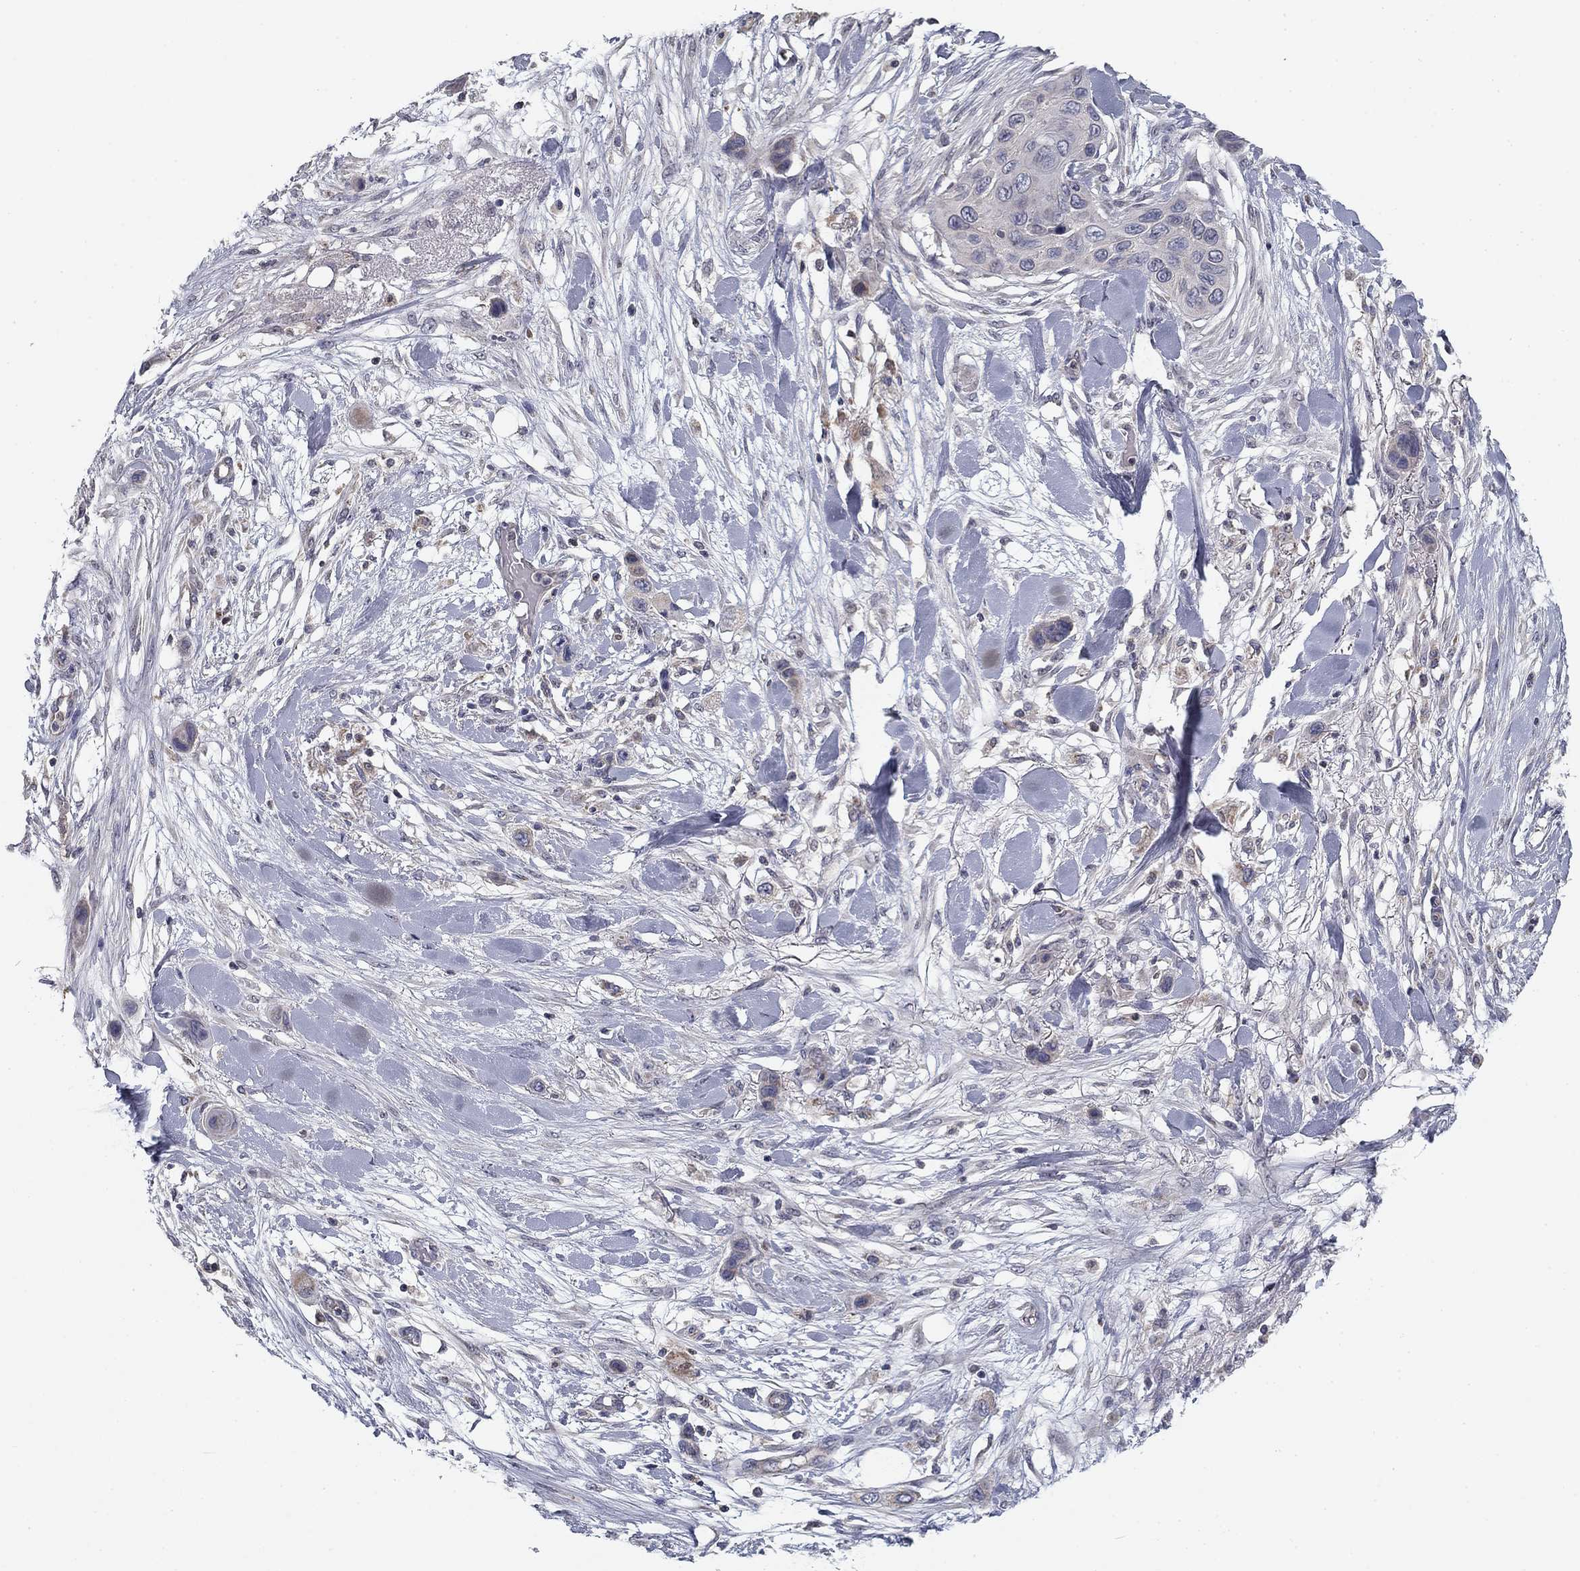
{"staining": {"intensity": "negative", "quantity": "none", "location": "none"}, "tissue": "skin cancer", "cell_type": "Tumor cells", "image_type": "cancer", "snomed": [{"axis": "morphology", "description": "Squamous cell carcinoma, NOS"}, {"axis": "topography", "description": "Skin"}], "caption": "Immunohistochemistry (IHC) photomicrograph of neoplastic tissue: human skin cancer (squamous cell carcinoma) stained with DAB (3,3'-diaminobenzidine) displays no significant protein staining in tumor cells. The staining was performed using DAB to visualize the protein expression in brown, while the nuclei were stained in blue with hematoxylin (Magnification: 20x).", "gene": "SLC2A9", "patient": {"sex": "male", "age": 79}}